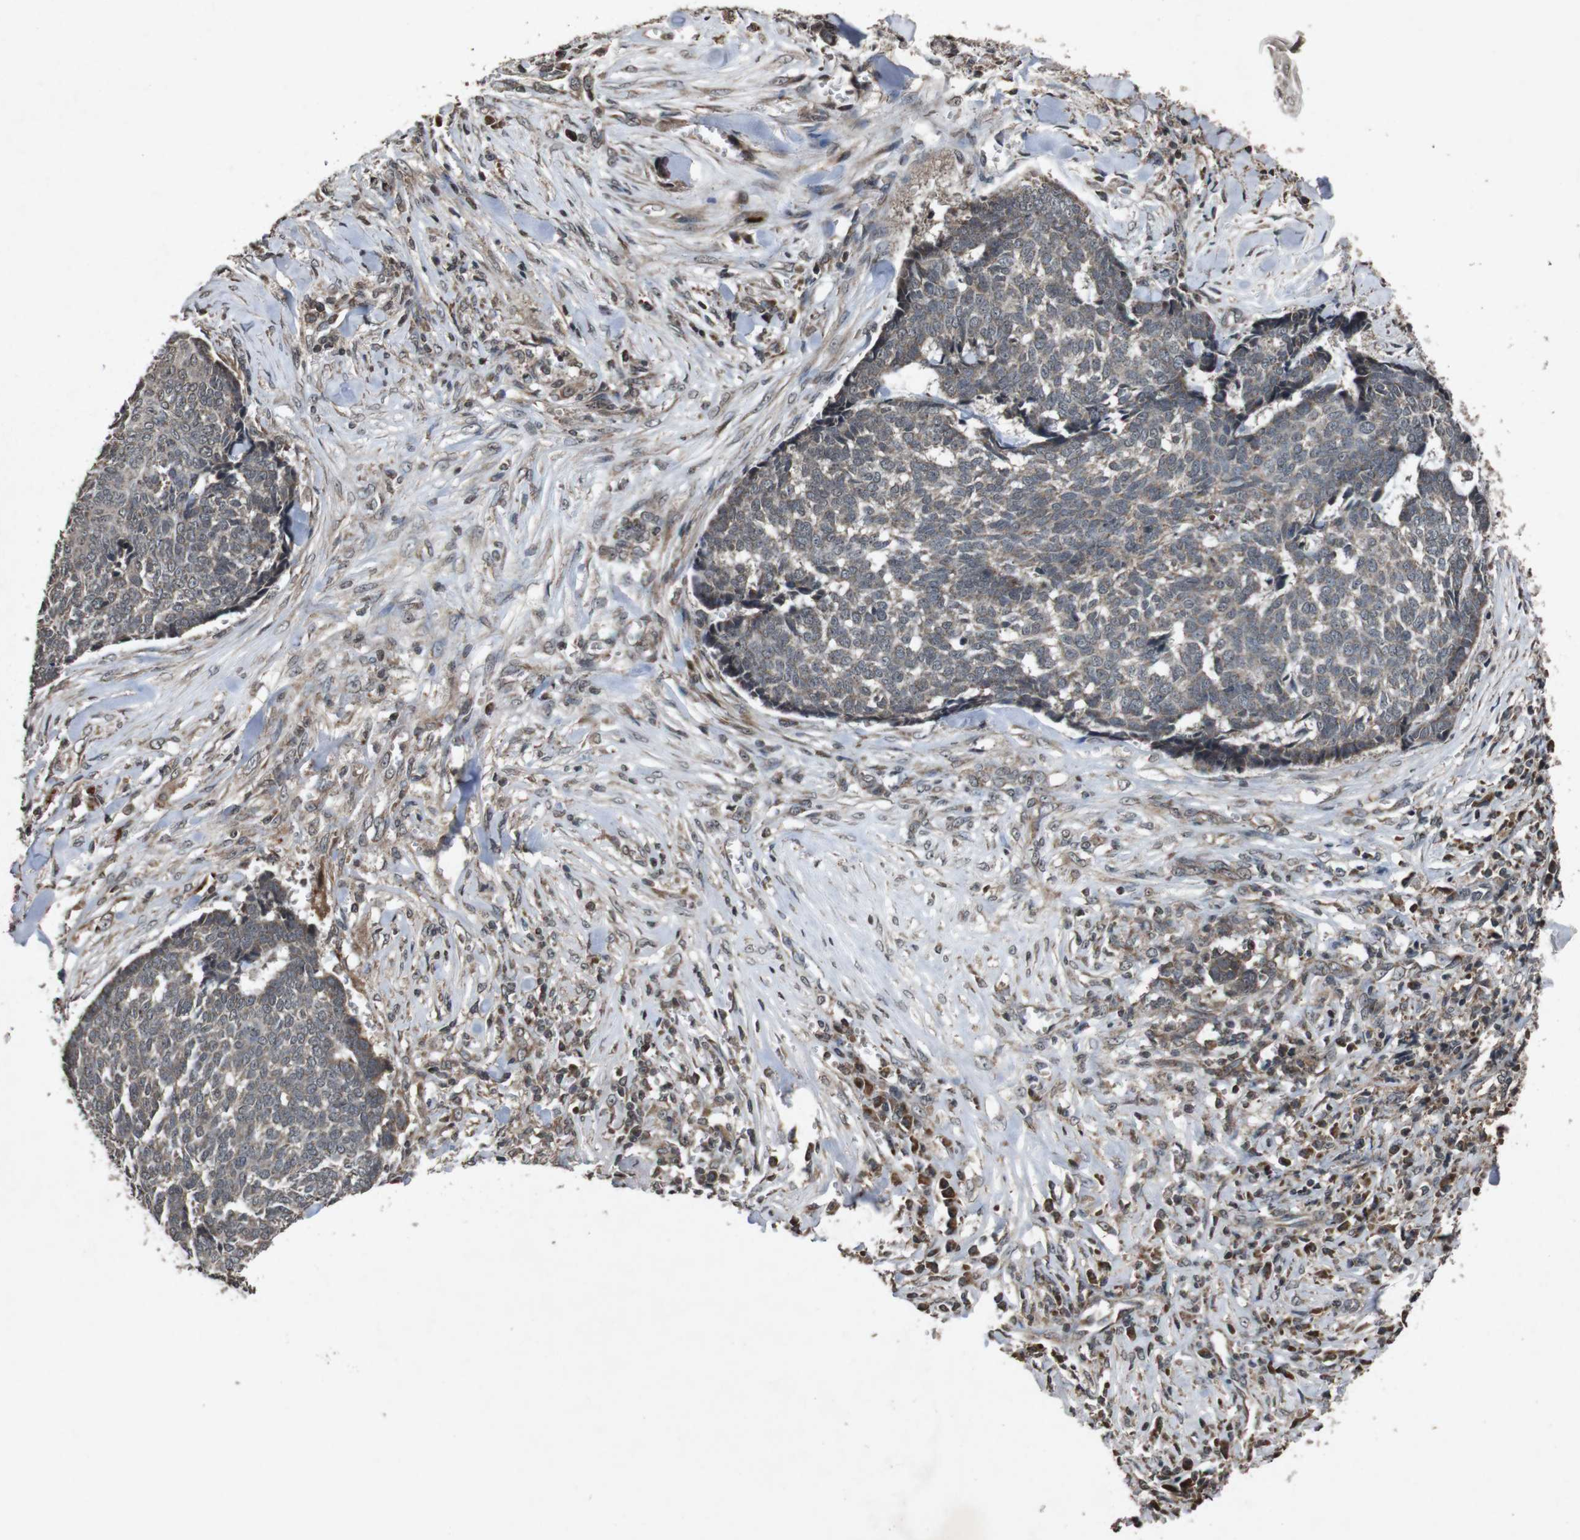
{"staining": {"intensity": "weak", "quantity": "25%-75%", "location": "cytoplasmic/membranous"}, "tissue": "skin cancer", "cell_type": "Tumor cells", "image_type": "cancer", "snomed": [{"axis": "morphology", "description": "Basal cell carcinoma"}, {"axis": "topography", "description": "Skin"}], "caption": "The image exhibits staining of skin basal cell carcinoma, revealing weak cytoplasmic/membranous protein staining (brown color) within tumor cells. The staining was performed using DAB (3,3'-diaminobenzidine), with brown indicating positive protein expression. Nuclei are stained blue with hematoxylin.", "gene": "SORL1", "patient": {"sex": "male", "age": 84}}